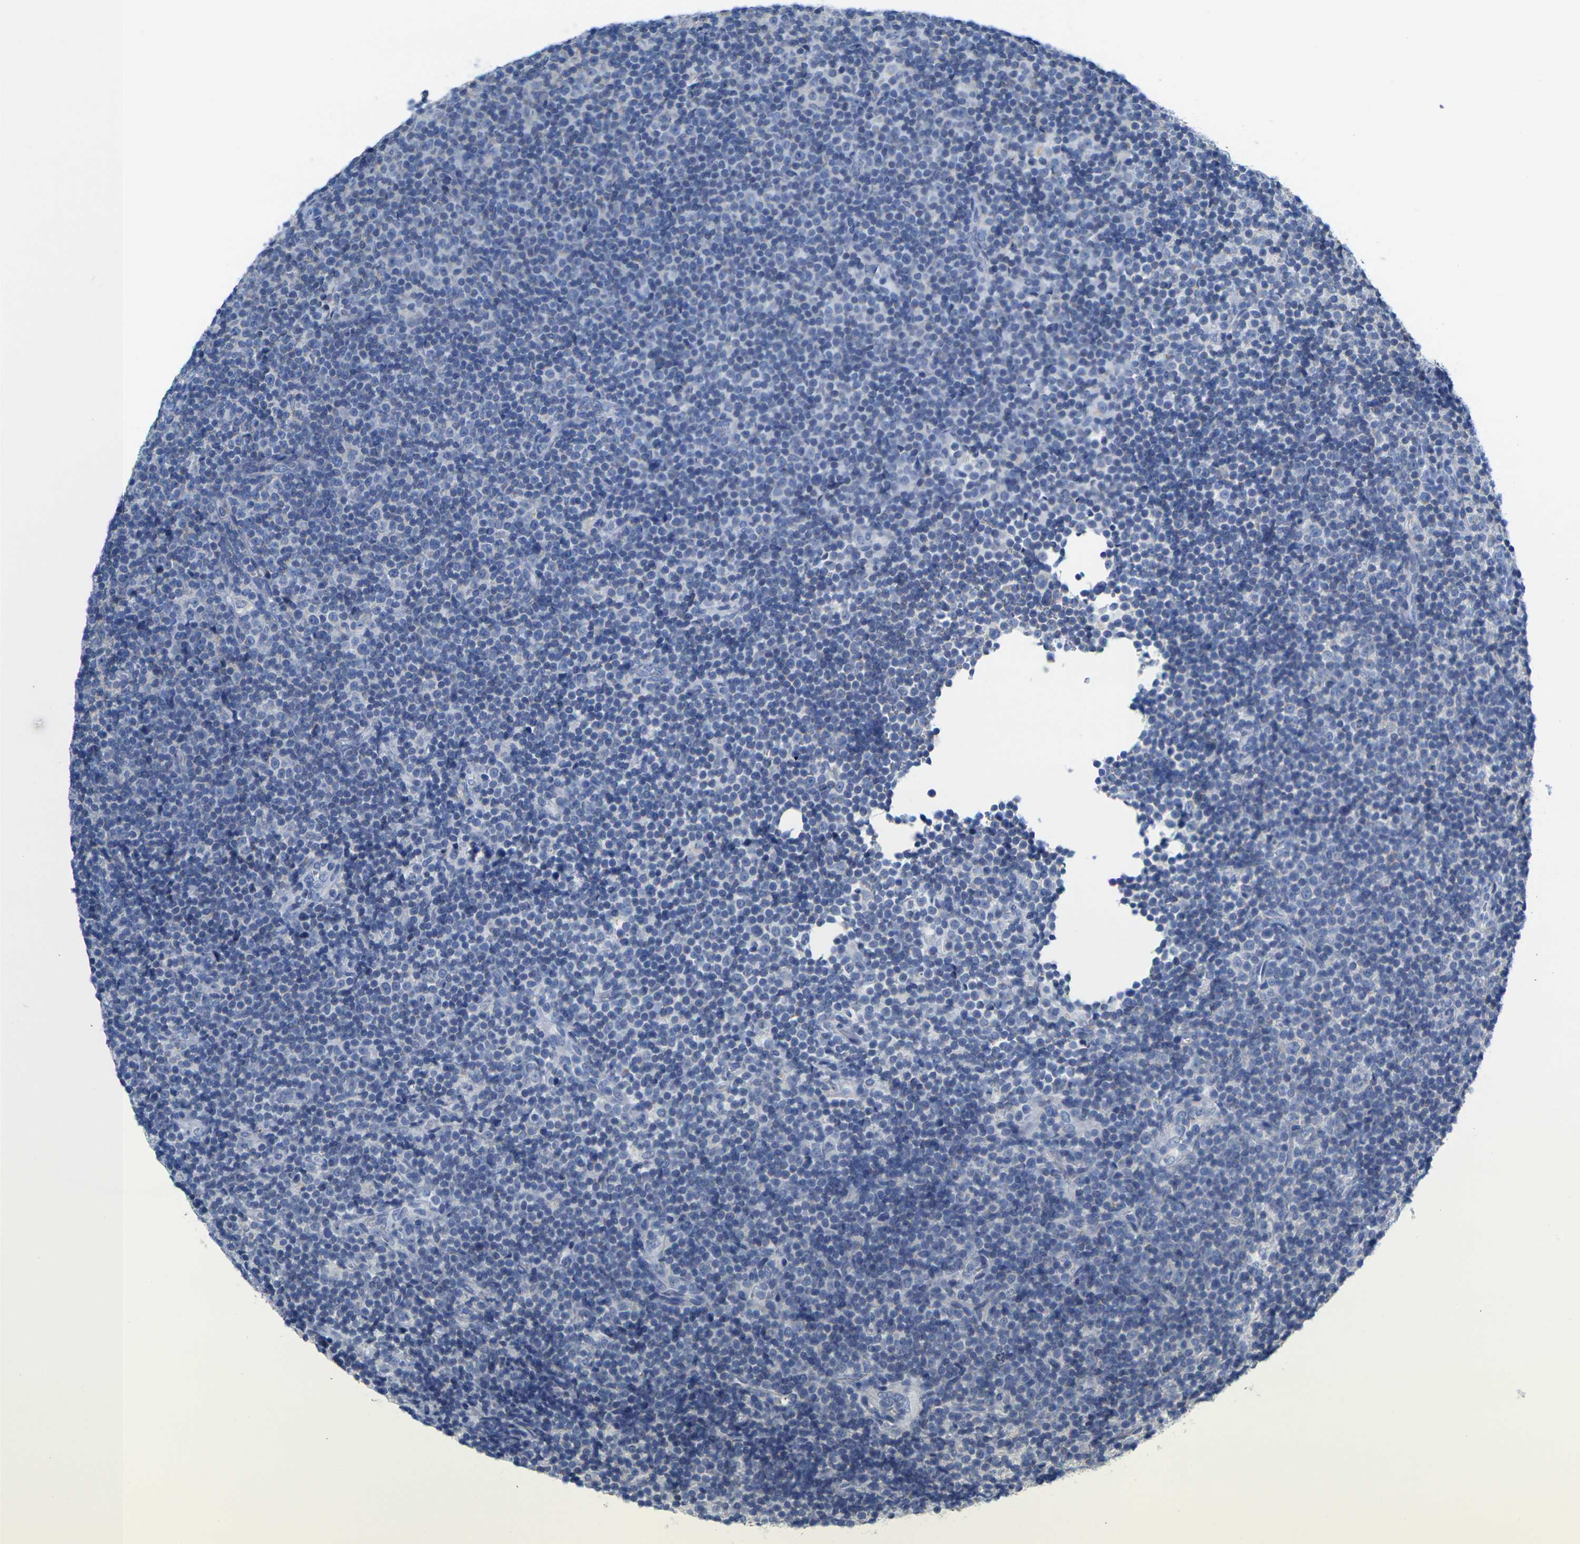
{"staining": {"intensity": "negative", "quantity": "none", "location": "none"}, "tissue": "lymphoma", "cell_type": "Tumor cells", "image_type": "cancer", "snomed": [{"axis": "morphology", "description": "Malignant lymphoma, non-Hodgkin's type, Low grade"}, {"axis": "topography", "description": "Lymph node"}], "caption": "Lymphoma stained for a protein using IHC exhibits no positivity tumor cells.", "gene": "TMEM204", "patient": {"sex": "female", "age": 67}}